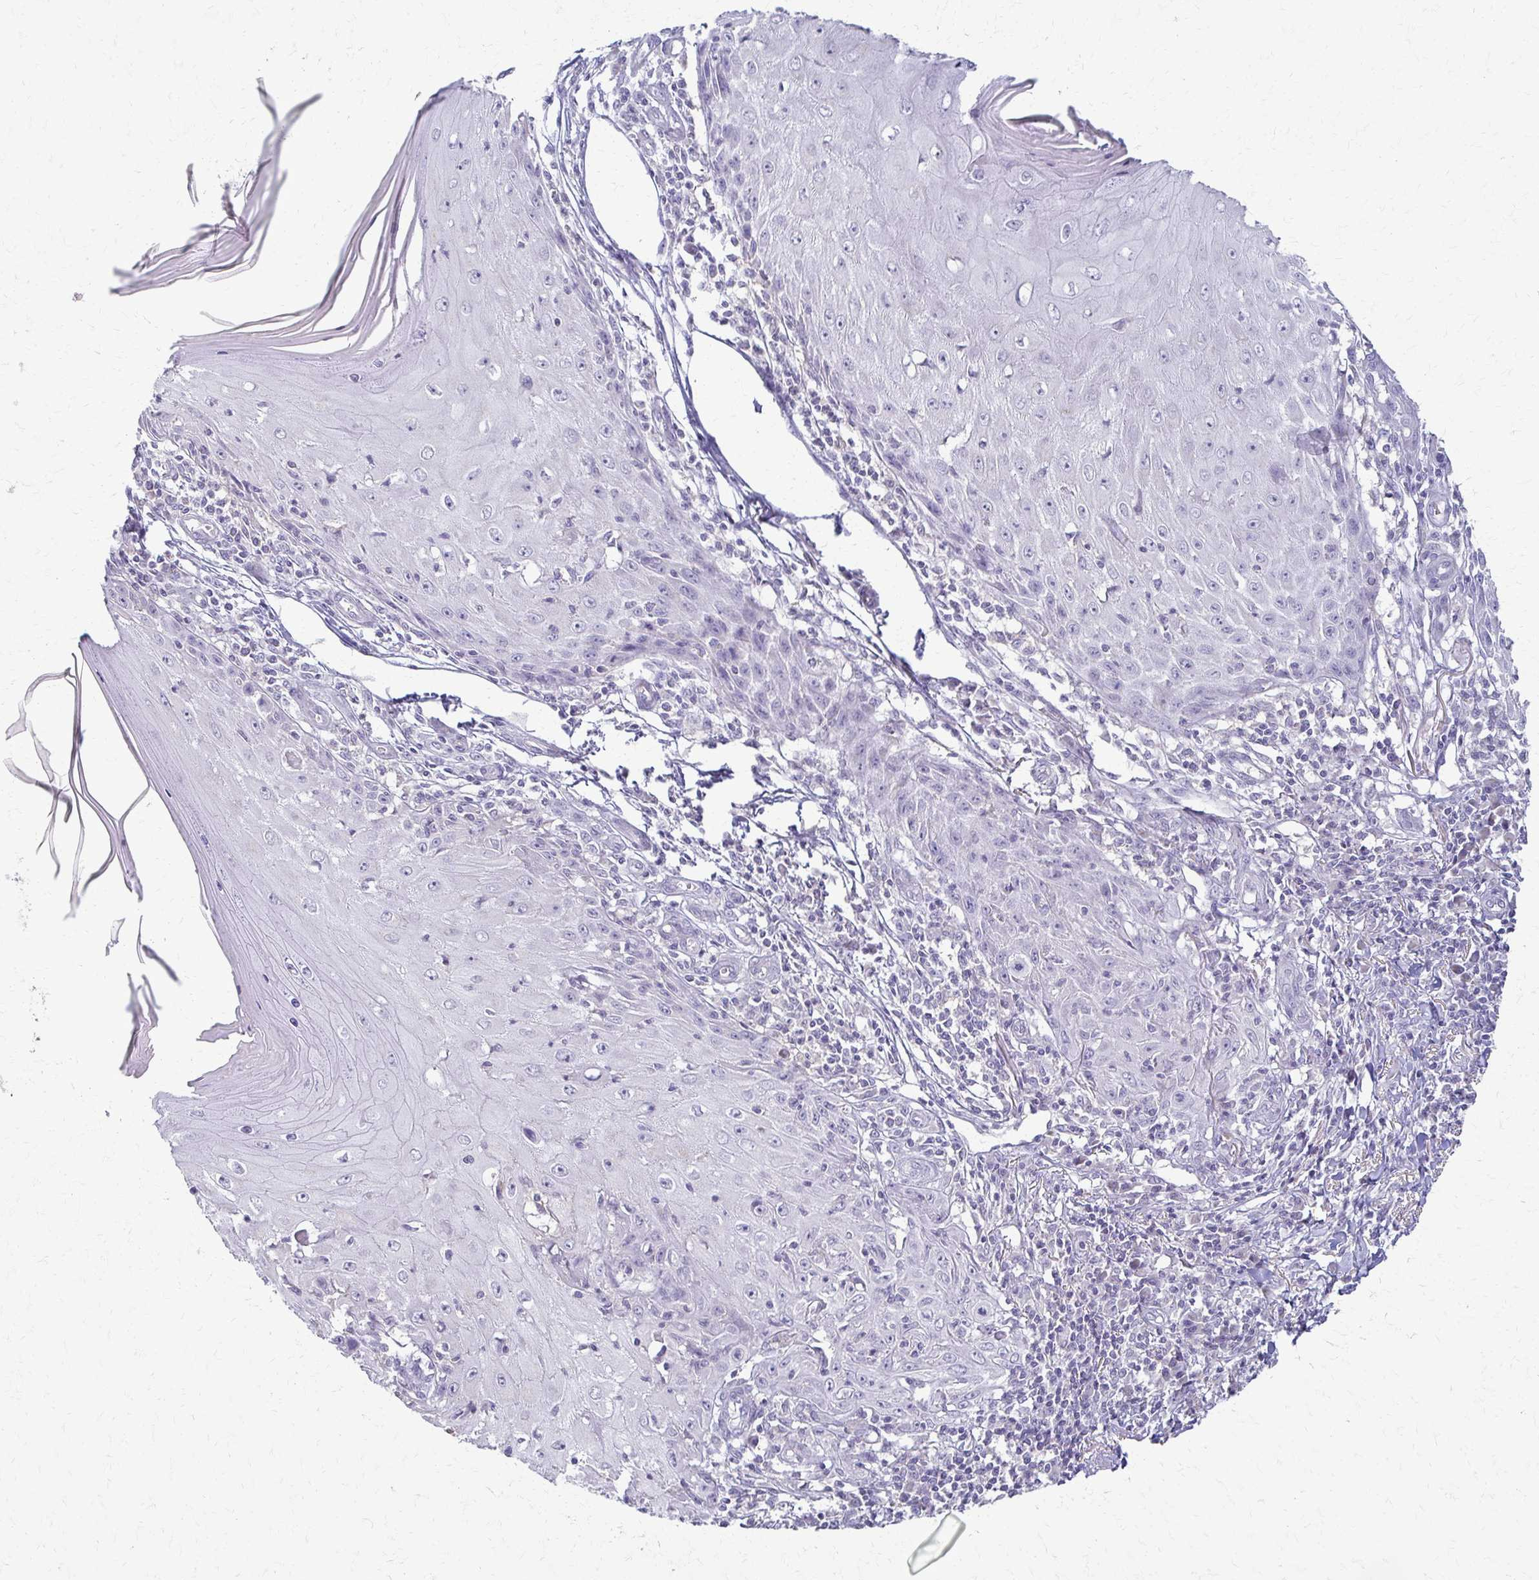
{"staining": {"intensity": "negative", "quantity": "none", "location": "none"}, "tissue": "skin cancer", "cell_type": "Tumor cells", "image_type": "cancer", "snomed": [{"axis": "morphology", "description": "Squamous cell carcinoma, NOS"}, {"axis": "topography", "description": "Skin"}], "caption": "A photomicrograph of human skin cancer is negative for staining in tumor cells.", "gene": "FCGR2B", "patient": {"sex": "female", "age": 73}}